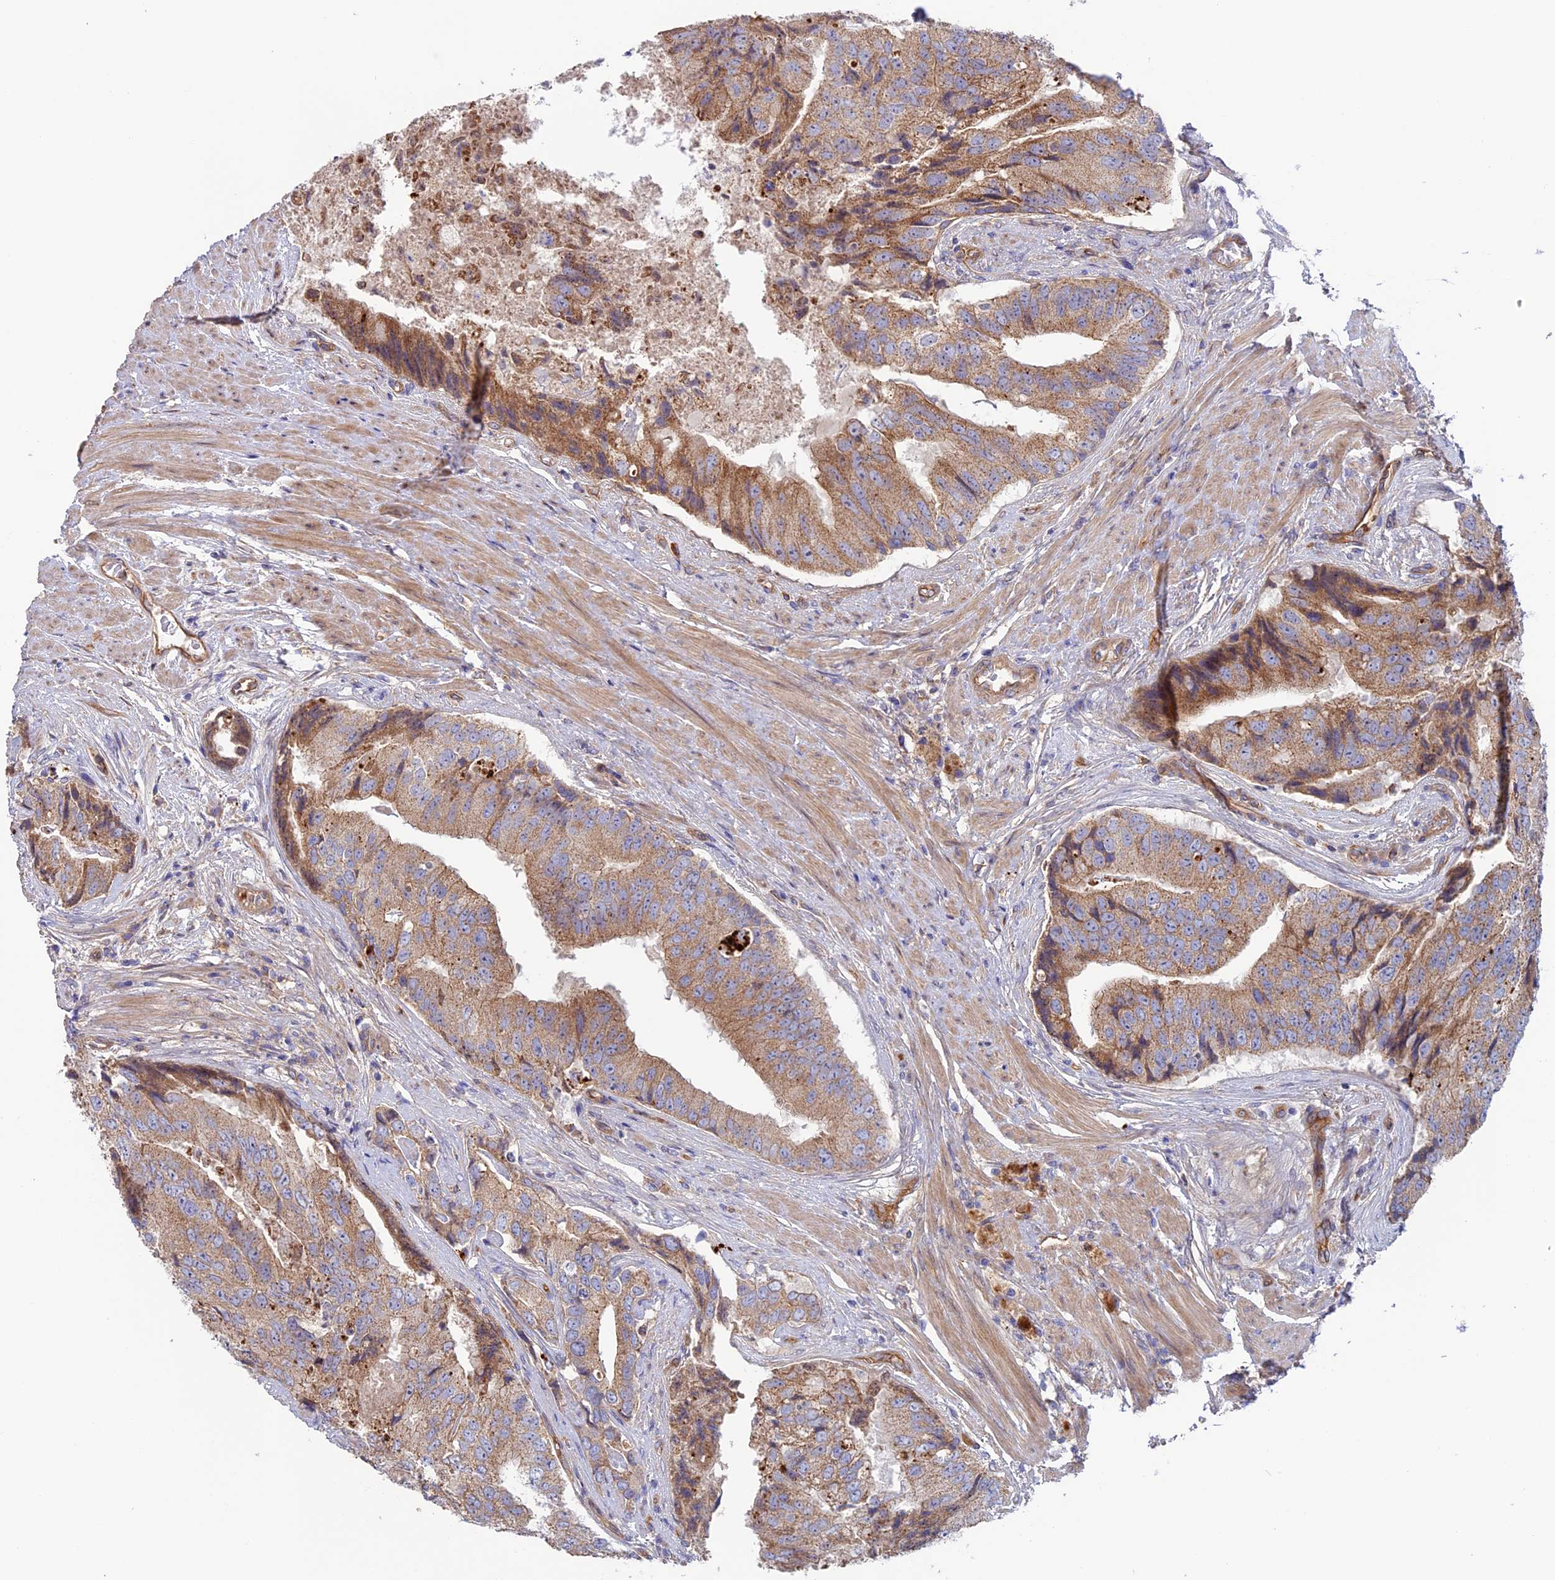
{"staining": {"intensity": "moderate", "quantity": ">75%", "location": "cytoplasmic/membranous"}, "tissue": "prostate cancer", "cell_type": "Tumor cells", "image_type": "cancer", "snomed": [{"axis": "morphology", "description": "Adenocarcinoma, High grade"}, {"axis": "topography", "description": "Prostate"}], "caption": "Immunohistochemical staining of human prostate cancer shows medium levels of moderate cytoplasmic/membranous staining in approximately >75% of tumor cells.", "gene": "DUS3L", "patient": {"sex": "male", "age": 70}}